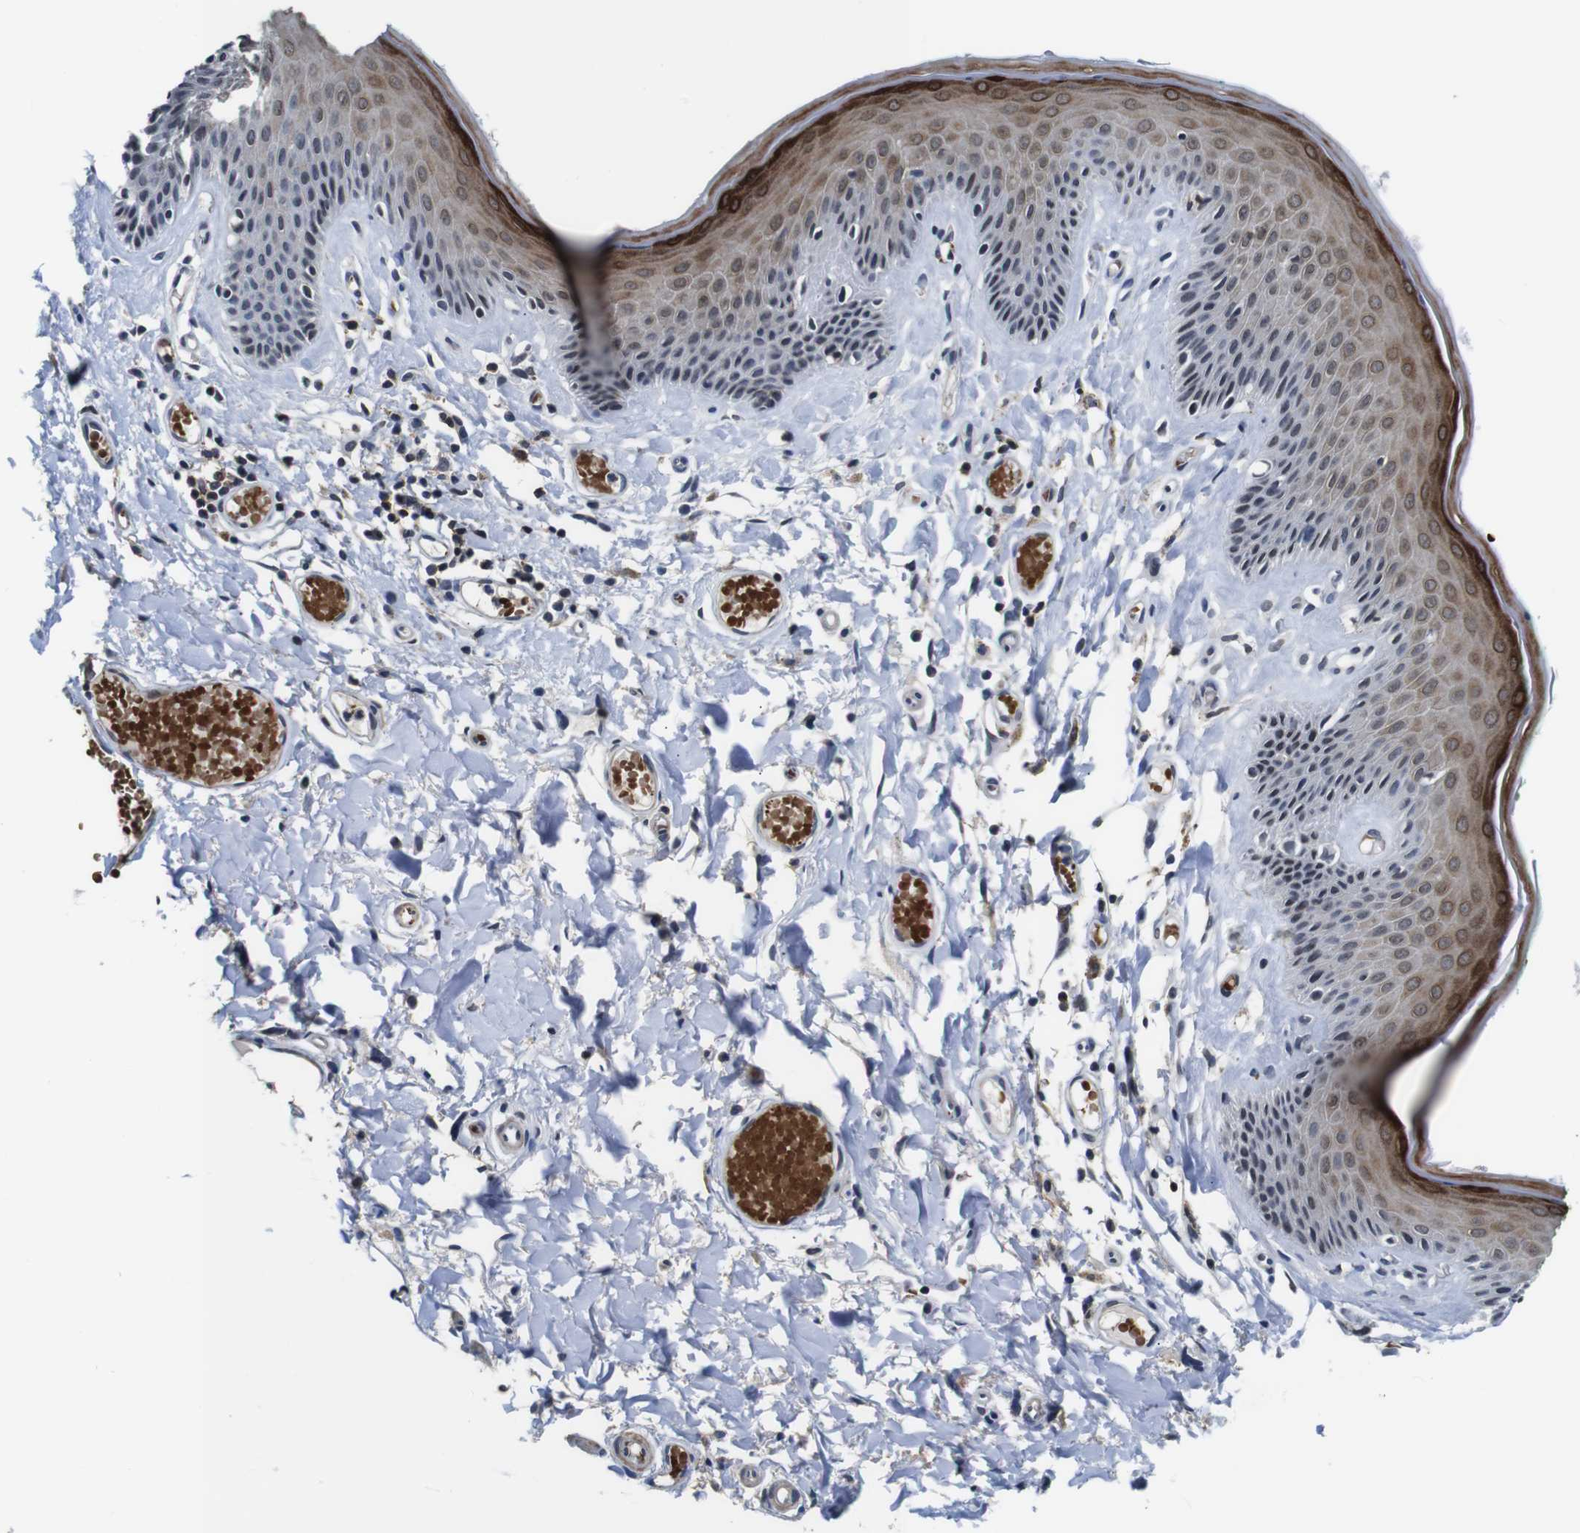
{"staining": {"intensity": "moderate", "quantity": "25%-75%", "location": "cytoplasmic/membranous,nuclear"}, "tissue": "skin", "cell_type": "Epidermal cells", "image_type": "normal", "snomed": [{"axis": "morphology", "description": "Normal tissue, NOS"}, {"axis": "topography", "description": "Vulva"}], "caption": "An image of human skin stained for a protein exhibits moderate cytoplasmic/membranous,nuclear brown staining in epidermal cells. The protein is stained brown, and the nuclei are stained in blue (DAB IHC with brightfield microscopy, high magnification).", "gene": "ILDR2", "patient": {"sex": "female", "age": 73}}